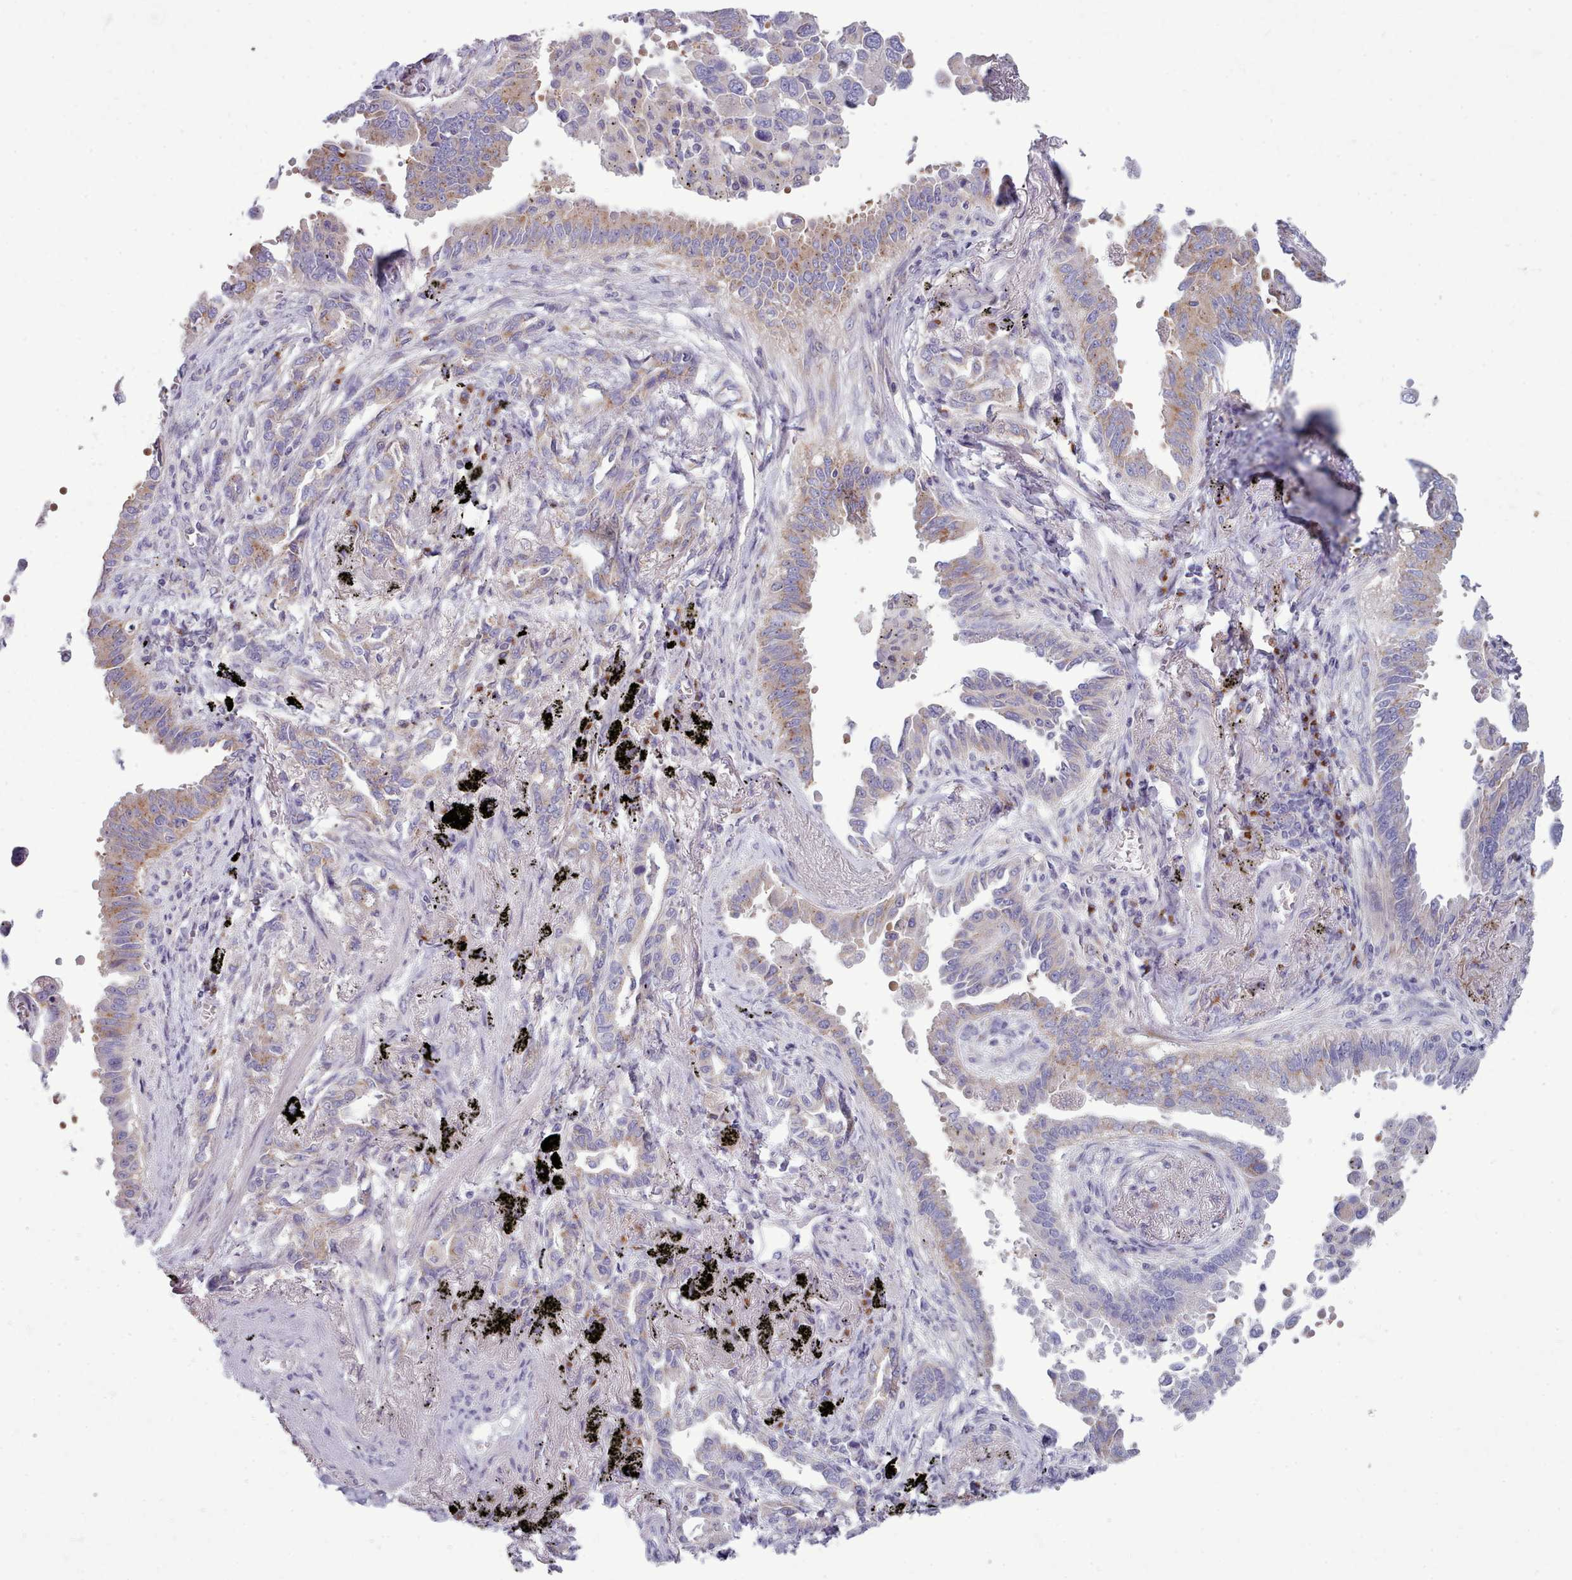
{"staining": {"intensity": "moderate", "quantity": "<25%", "location": "cytoplasmic/membranous"}, "tissue": "lung cancer", "cell_type": "Tumor cells", "image_type": "cancer", "snomed": [{"axis": "morphology", "description": "Adenocarcinoma, NOS"}, {"axis": "topography", "description": "Lung"}], "caption": "Moderate cytoplasmic/membranous protein expression is seen in approximately <25% of tumor cells in lung cancer (adenocarcinoma).", "gene": "MYRFL", "patient": {"sex": "male", "age": 67}}